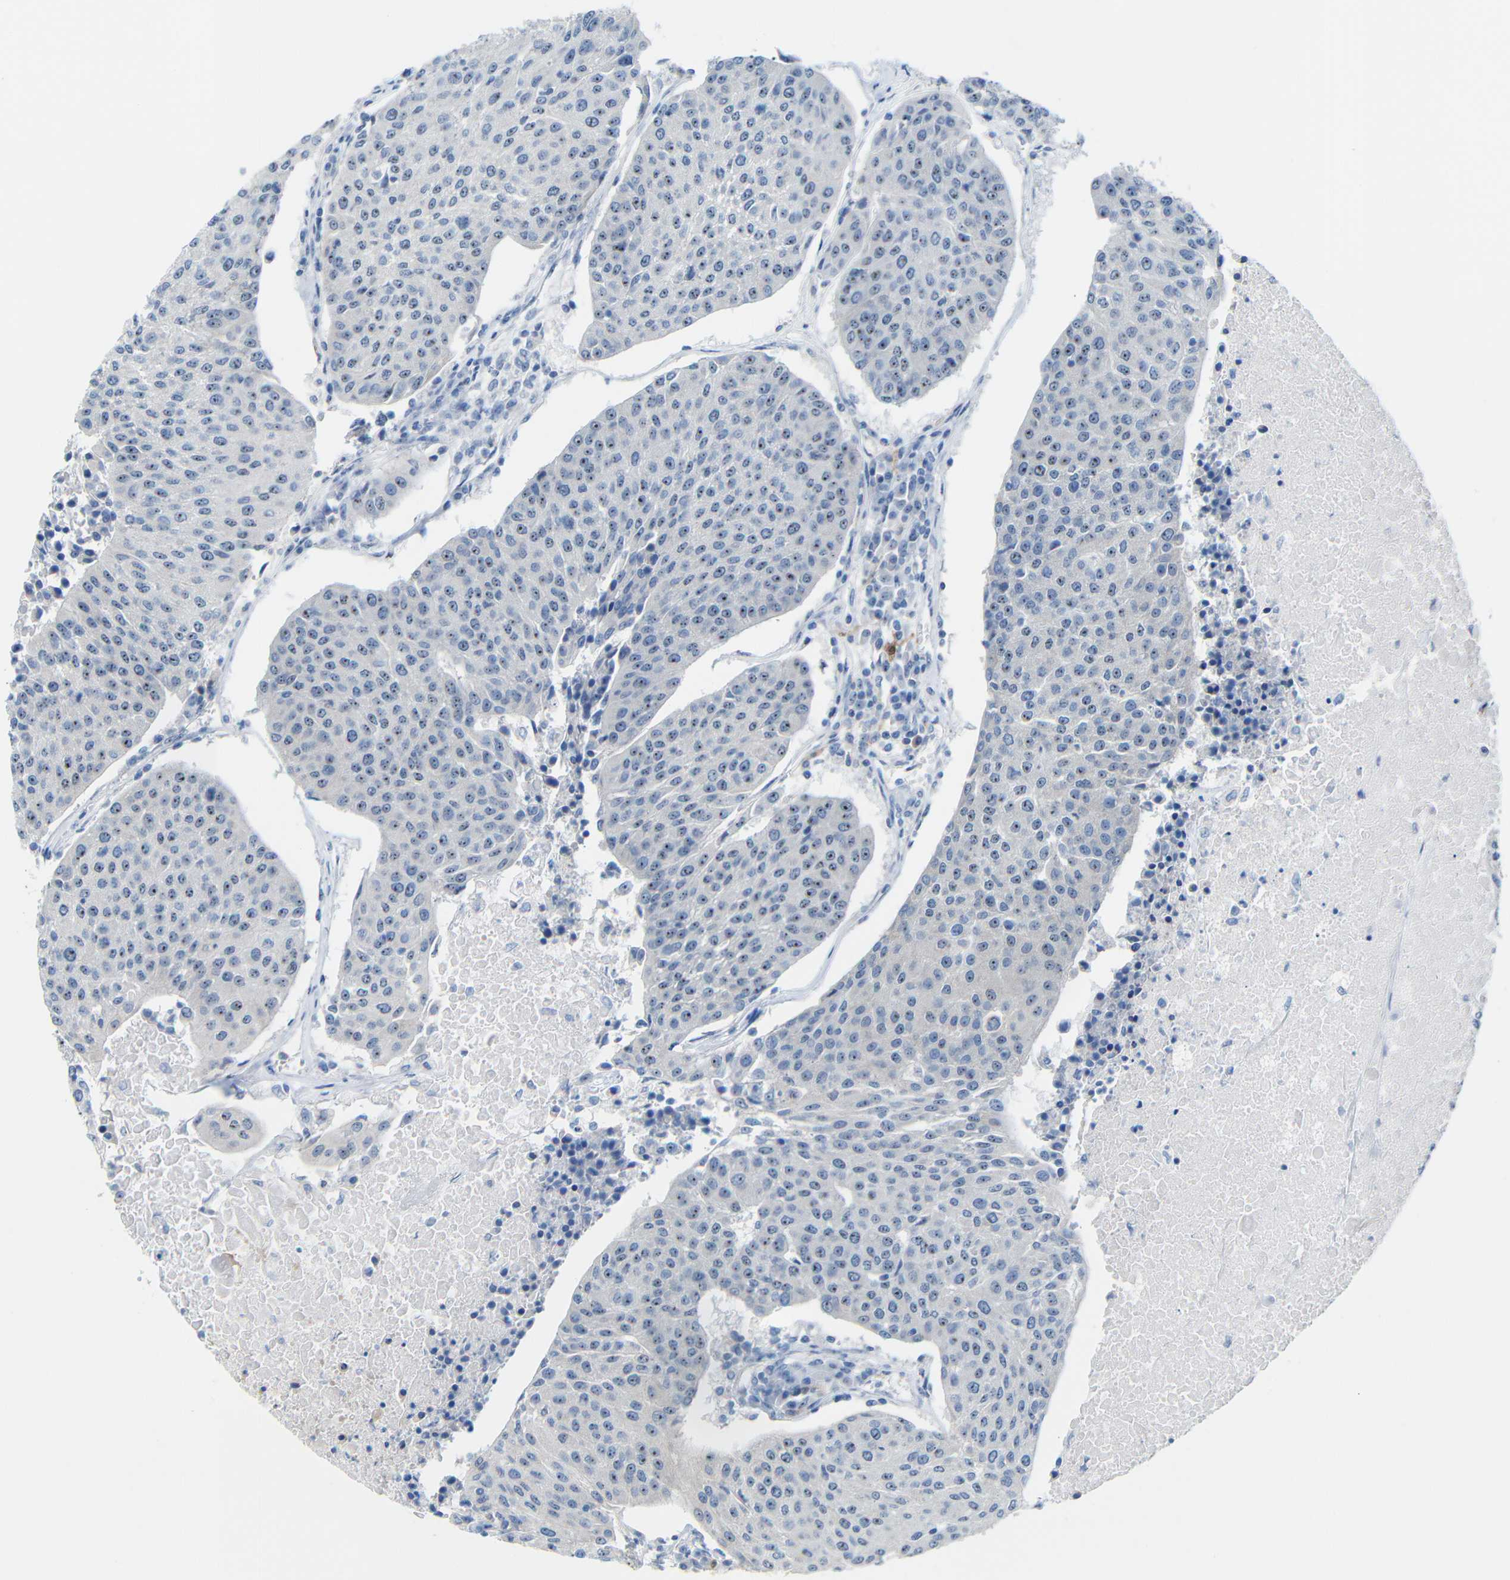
{"staining": {"intensity": "moderate", "quantity": ">75%", "location": "nuclear"}, "tissue": "urothelial cancer", "cell_type": "Tumor cells", "image_type": "cancer", "snomed": [{"axis": "morphology", "description": "Urothelial carcinoma, High grade"}, {"axis": "topography", "description": "Urinary bladder"}], "caption": "About >75% of tumor cells in human urothelial carcinoma (high-grade) exhibit moderate nuclear protein positivity as visualized by brown immunohistochemical staining.", "gene": "C1orf210", "patient": {"sex": "female", "age": 85}}